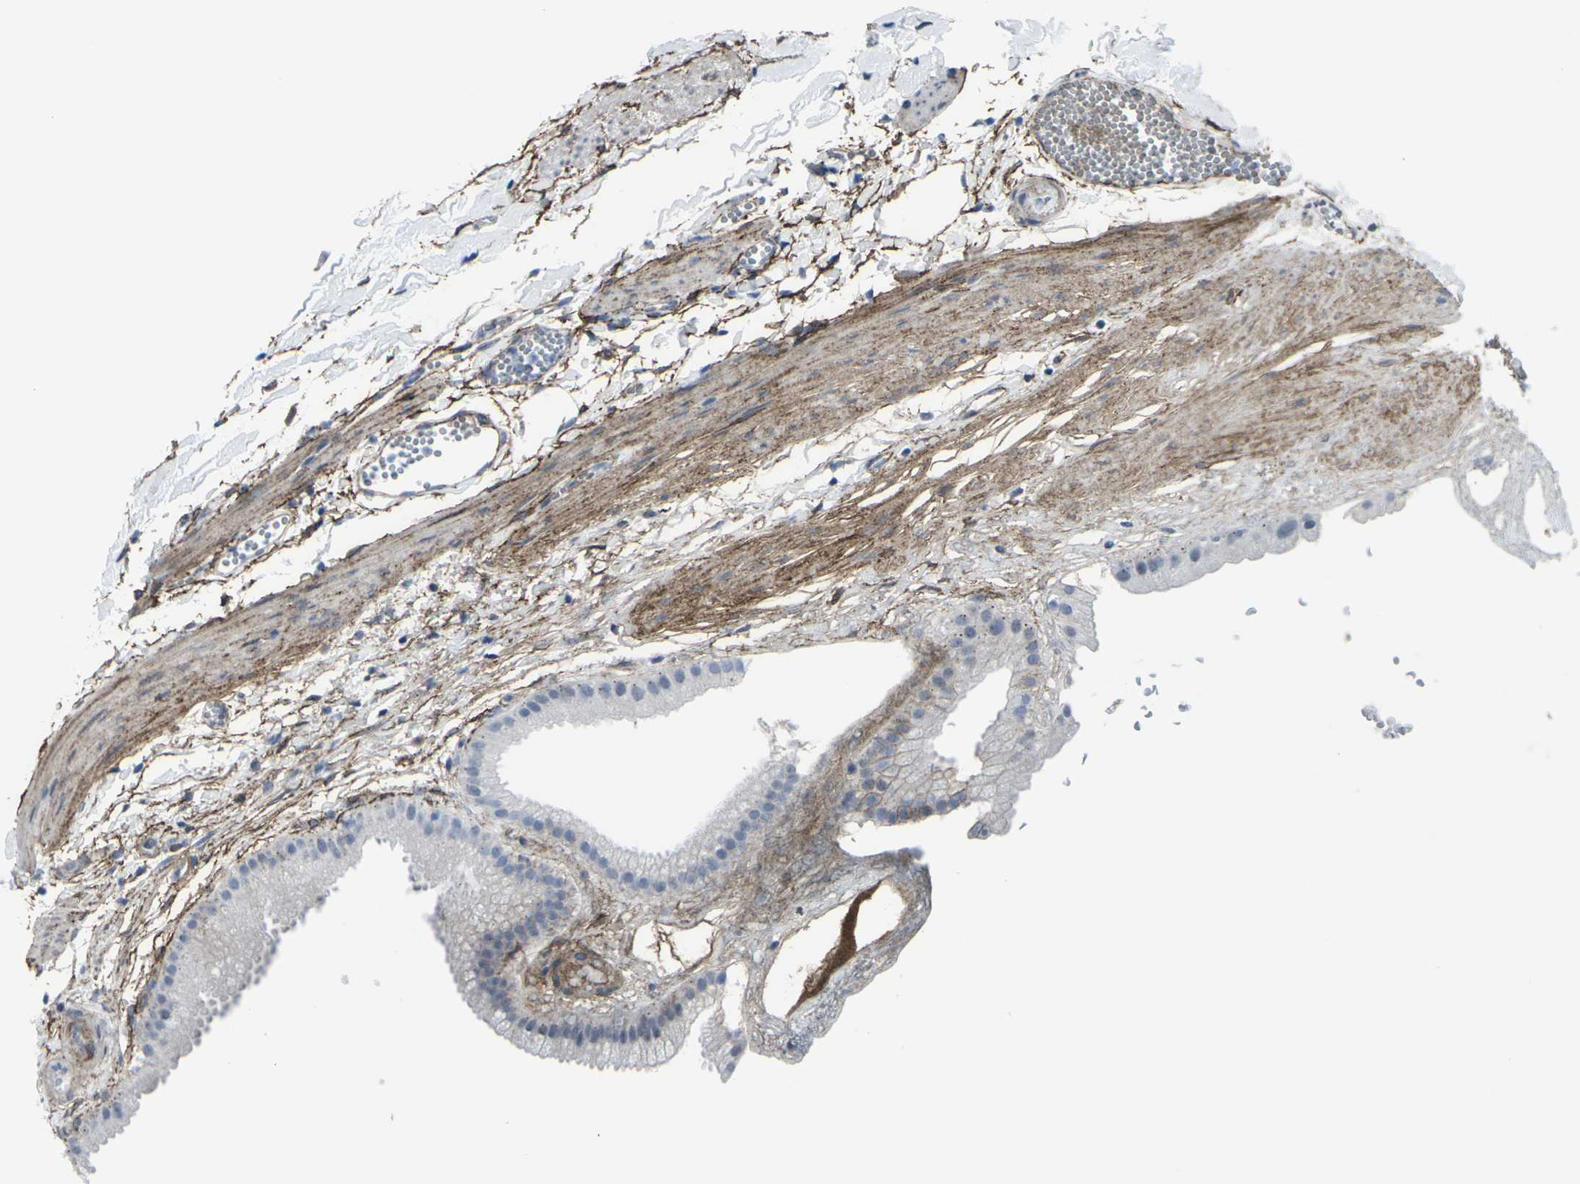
{"staining": {"intensity": "moderate", "quantity": "<25%", "location": "cytoplasmic/membranous"}, "tissue": "gallbladder", "cell_type": "Glandular cells", "image_type": "normal", "snomed": [{"axis": "morphology", "description": "Normal tissue, NOS"}, {"axis": "topography", "description": "Gallbladder"}], "caption": "Immunohistochemistry of benign human gallbladder exhibits low levels of moderate cytoplasmic/membranous expression in approximately <25% of glandular cells. The staining was performed using DAB (3,3'-diaminobenzidine), with brown indicating positive protein expression. Nuclei are stained blue with hematoxylin.", "gene": "CDH11", "patient": {"sex": "female", "age": 64}}